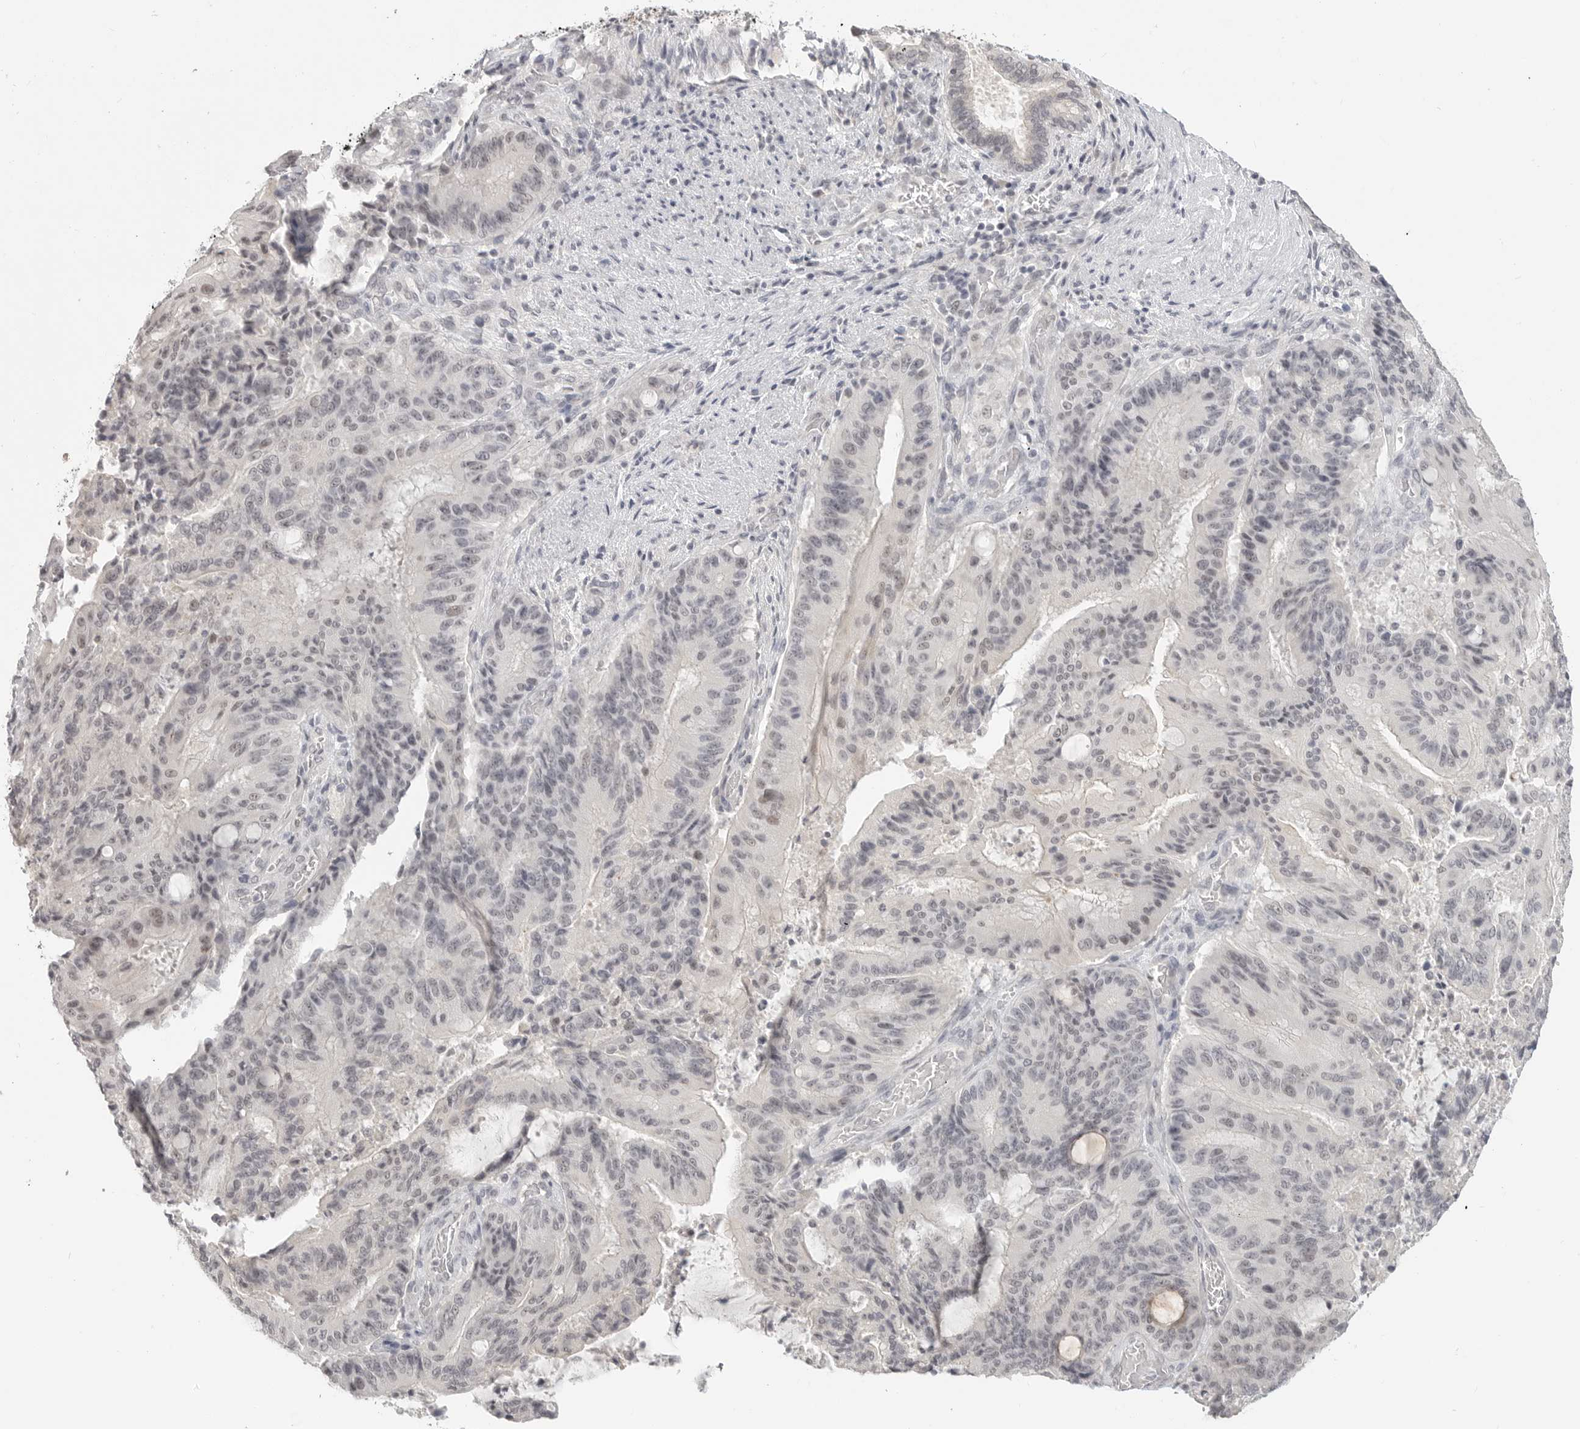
{"staining": {"intensity": "negative", "quantity": "none", "location": "none"}, "tissue": "liver cancer", "cell_type": "Tumor cells", "image_type": "cancer", "snomed": [{"axis": "morphology", "description": "Normal tissue, NOS"}, {"axis": "morphology", "description": "Cholangiocarcinoma"}, {"axis": "topography", "description": "Liver"}, {"axis": "topography", "description": "Peripheral nerve tissue"}], "caption": "Immunohistochemistry photomicrograph of neoplastic tissue: liver cancer (cholangiocarcinoma) stained with DAB exhibits no significant protein expression in tumor cells.", "gene": "KLK11", "patient": {"sex": "female", "age": 73}}